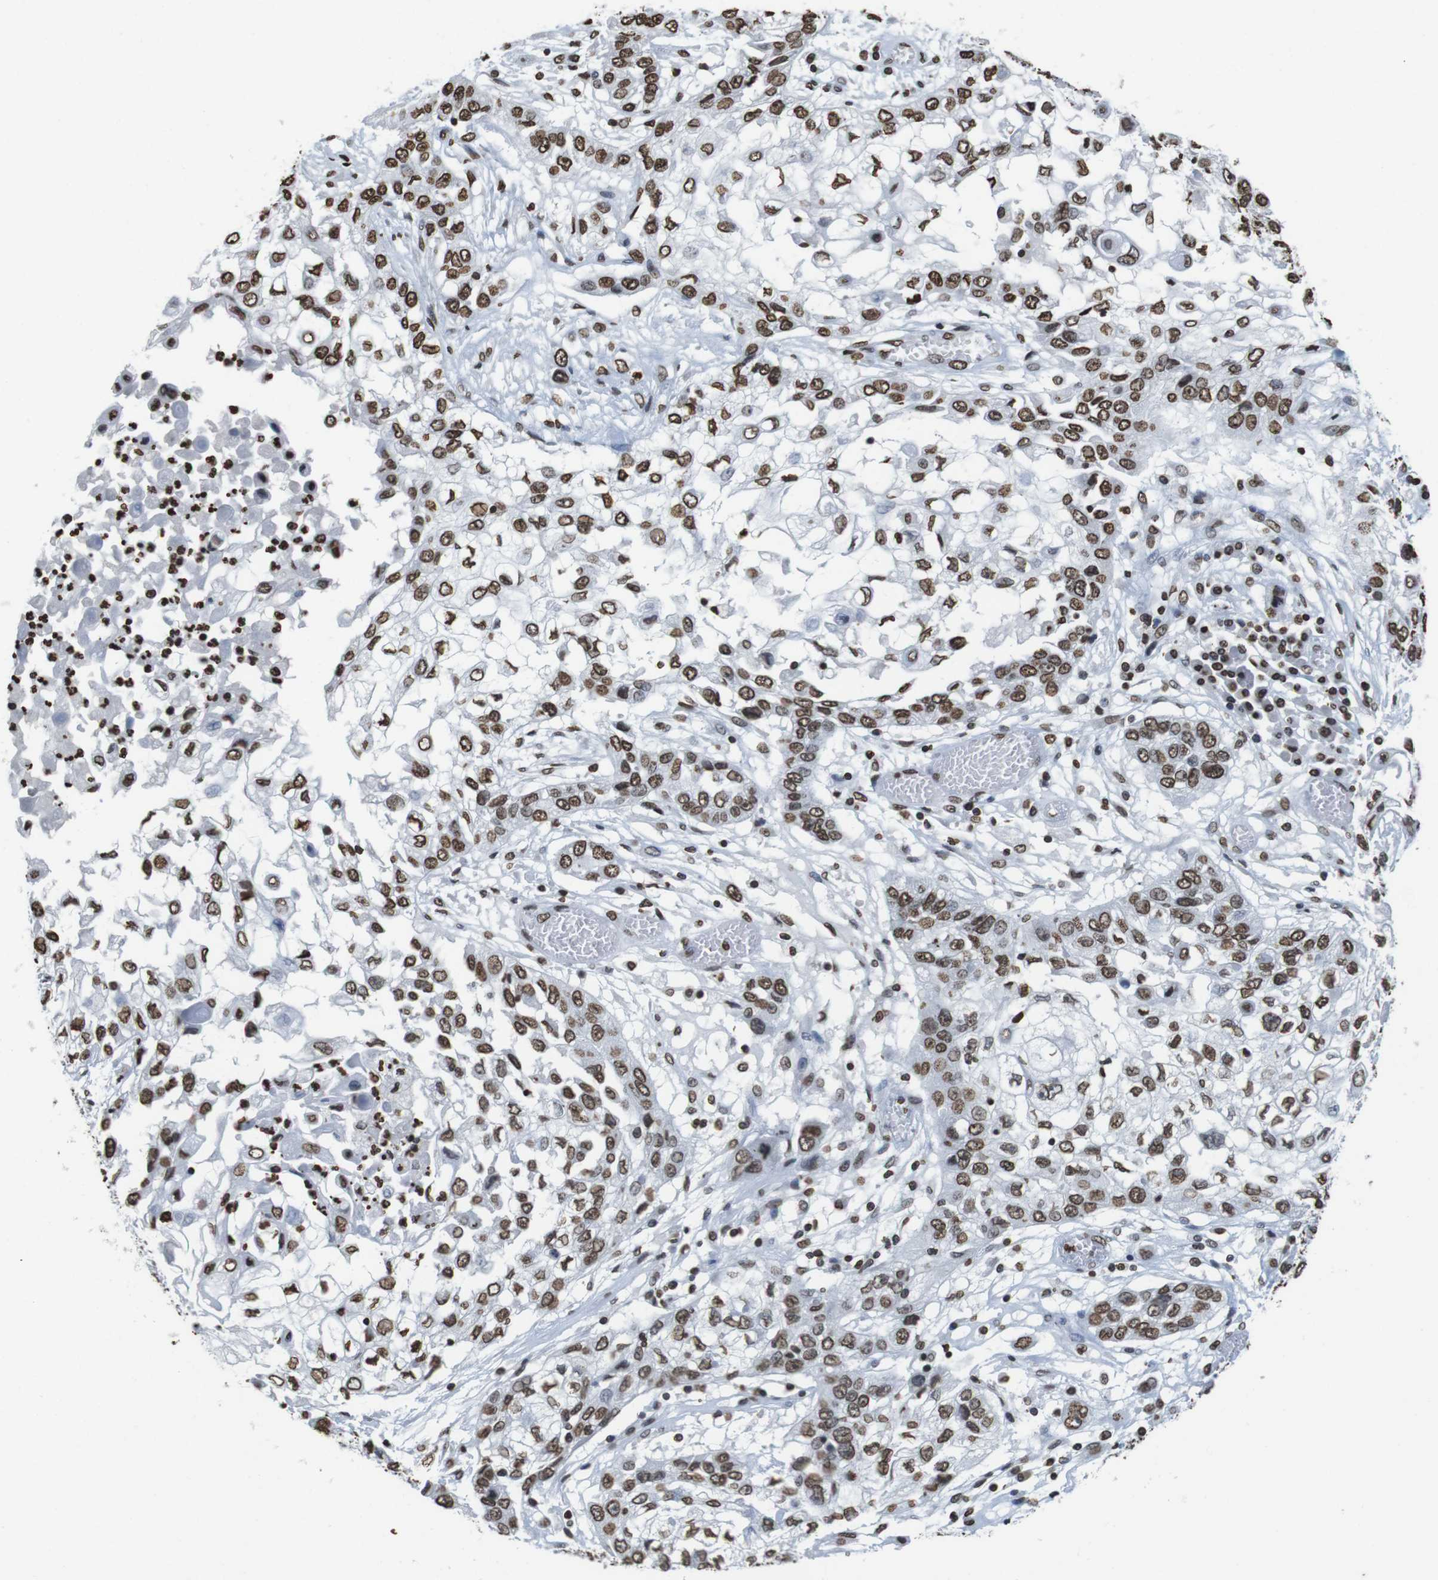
{"staining": {"intensity": "moderate", "quantity": ">75%", "location": "nuclear"}, "tissue": "lung cancer", "cell_type": "Tumor cells", "image_type": "cancer", "snomed": [{"axis": "morphology", "description": "Squamous cell carcinoma, NOS"}, {"axis": "topography", "description": "Lung"}], "caption": "Protein staining by immunohistochemistry (IHC) shows moderate nuclear expression in about >75% of tumor cells in lung cancer. (IHC, brightfield microscopy, high magnification).", "gene": "BSX", "patient": {"sex": "male", "age": 71}}